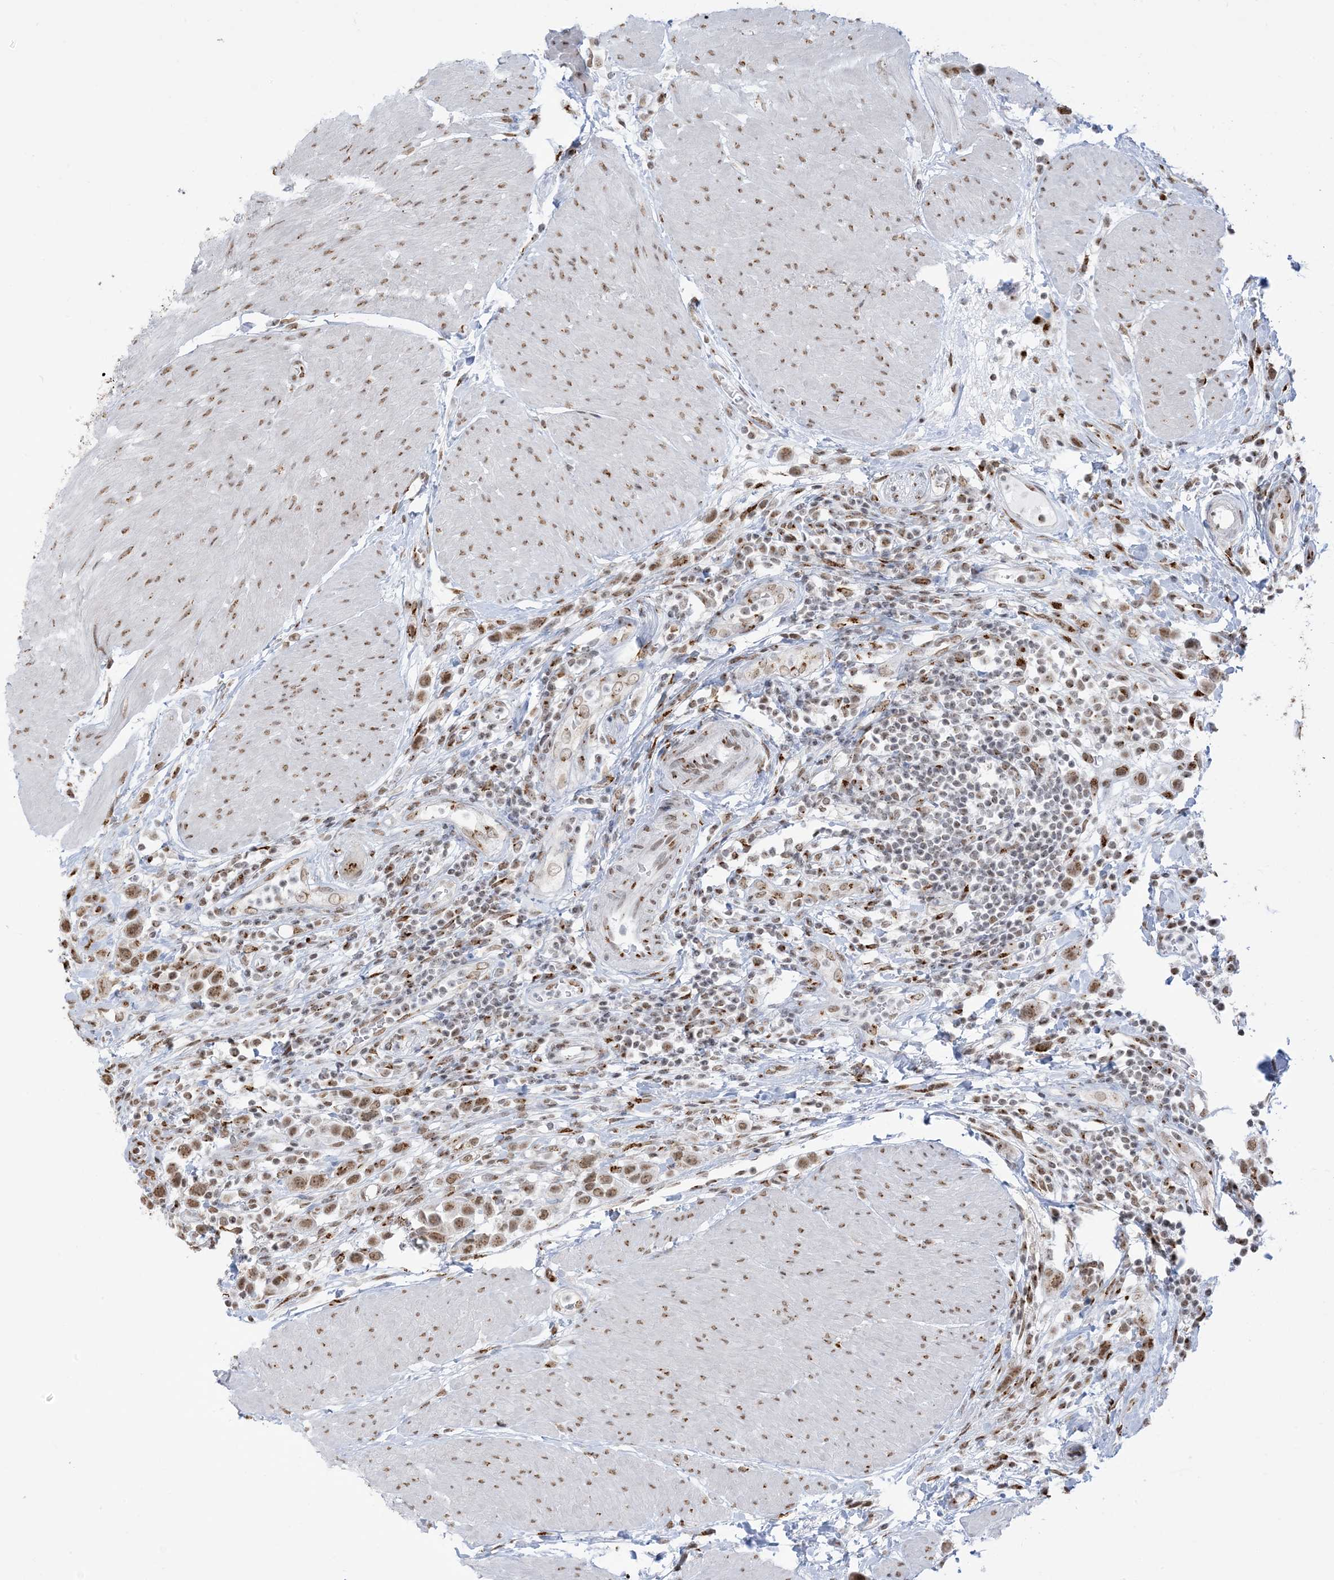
{"staining": {"intensity": "moderate", "quantity": ">75%", "location": "cytoplasmic/membranous,nuclear"}, "tissue": "urothelial cancer", "cell_type": "Tumor cells", "image_type": "cancer", "snomed": [{"axis": "morphology", "description": "Urothelial carcinoma, High grade"}, {"axis": "topography", "description": "Urinary bladder"}], "caption": "This micrograph demonstrates immunohistochemistry (IHC) staining of high-grade urothelial carcinoma, with medium moderate cytoplasmic/membranous and nuclear expression in about >75% of tumor cells.", "gene": "GPR107", "patient": {"sex": "male", "age": 50}}